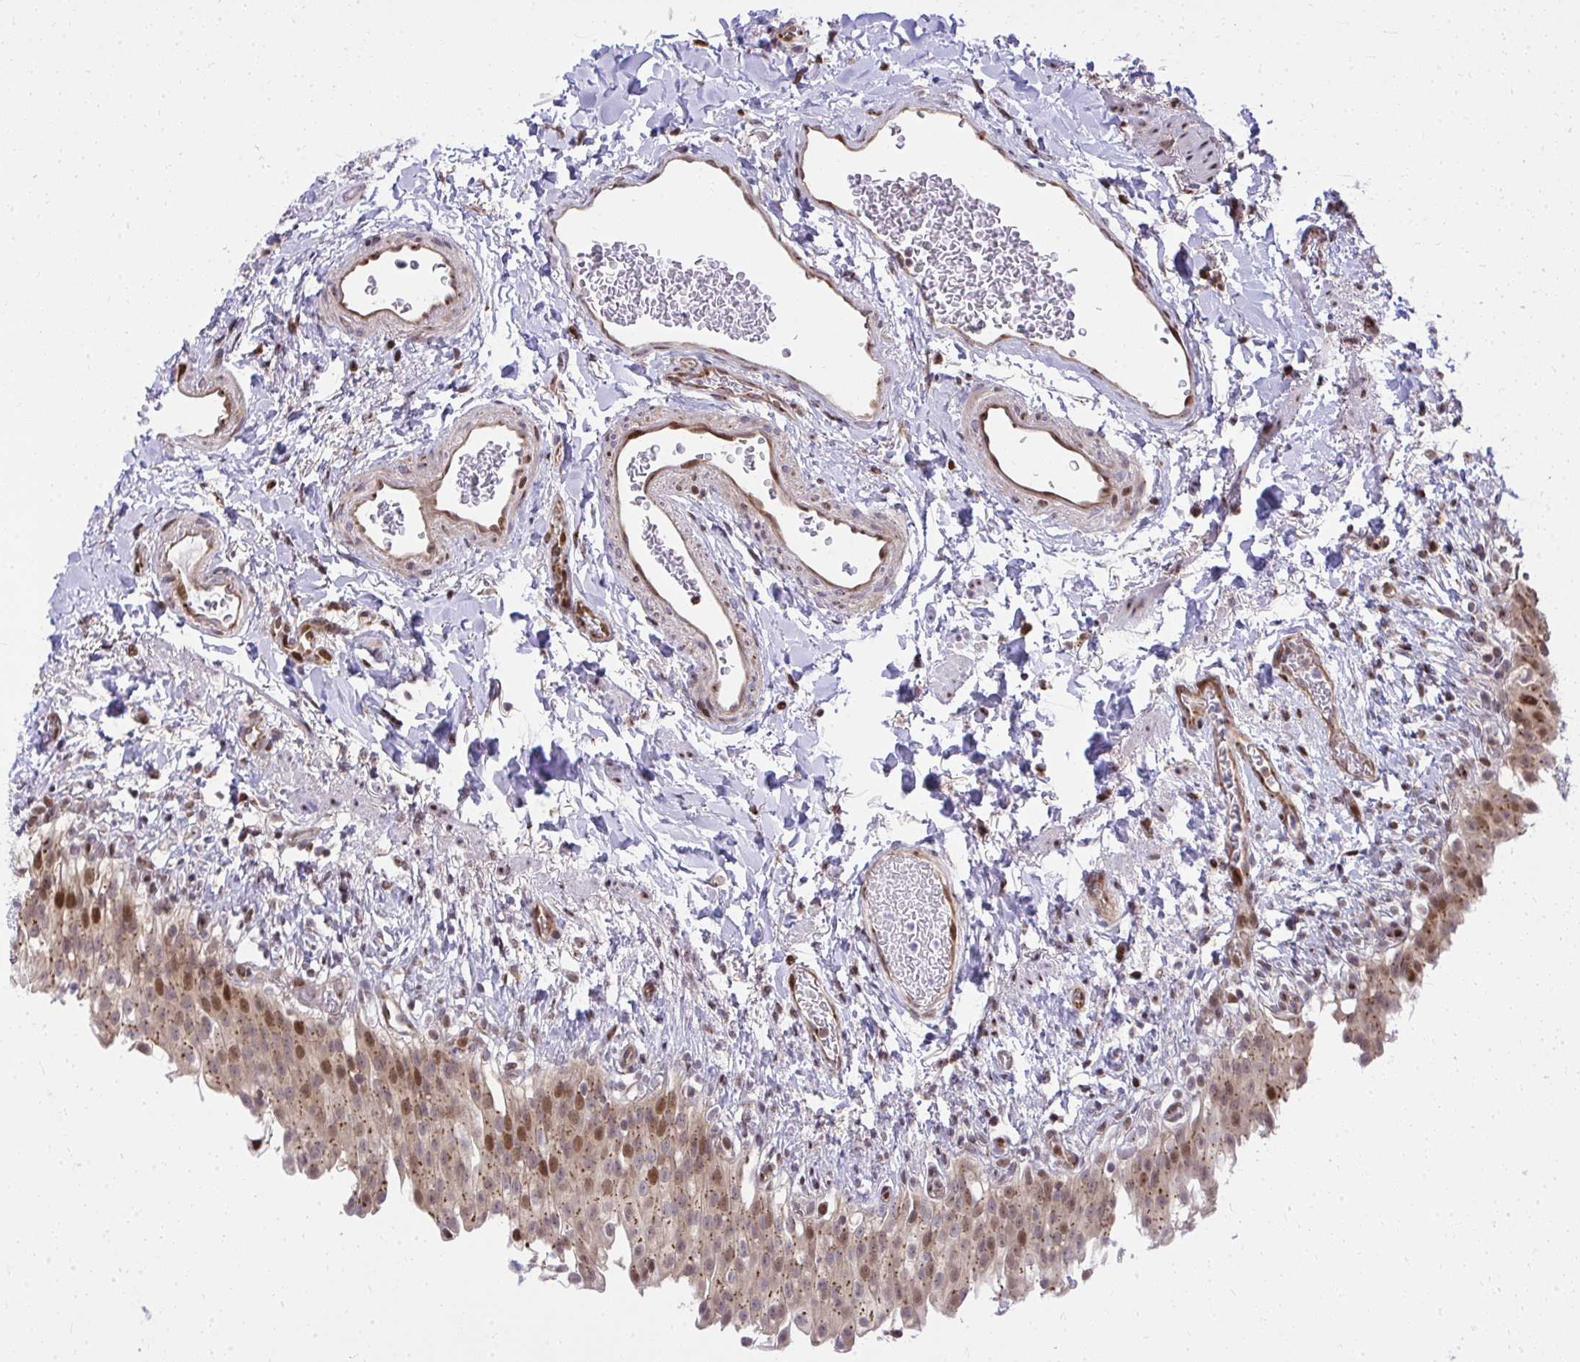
{"staining": {"intensity": "strong", "quantity": ">75%", "location": "cytoplasmic/membranous,nuclear"}, "tissue": "urinary bladder", "cell_type": "Urothelial cells", "image_type": "normal", "snomed": [{"axis": "morphology", "description": "Normal tissue, NOS"}, {"axis": "topography", "description": "Urinary bladder"}, {"axis": "topography", "description": "Peripheral nerve tissue"}], "caption": "Unremarkable urinary bladder displays strong cytoplasmic/membranous,nuclear expression in approximately >75% of urothelial cells.", "gene": "PIGY", "patient": {"sex": "female", "age": 60}}